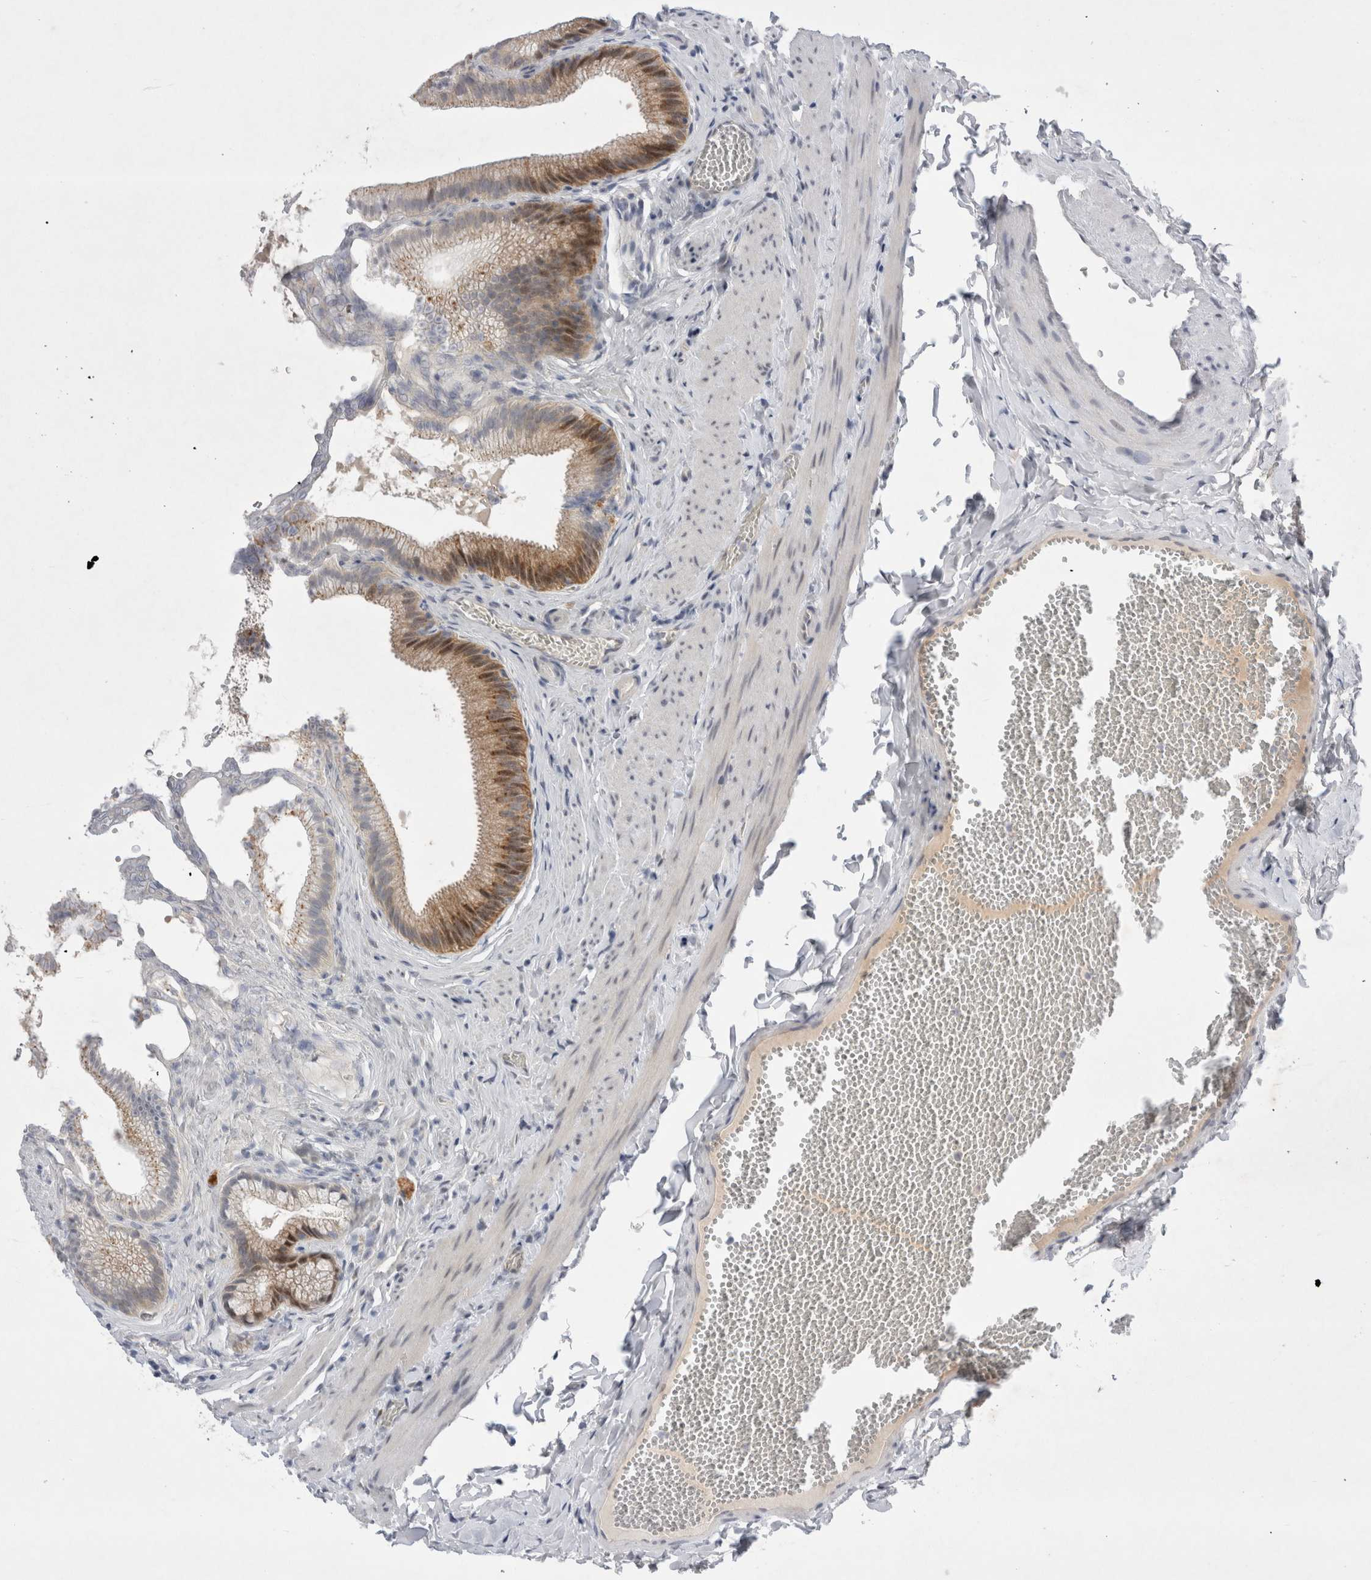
{"staining": {"intensity": "moderate", "quantity": ">75%", "location": "cytoplasmic/membranous,nuclear"}, "tissue": "gallbladder", "cell_type": "Glandular cells", "image_type": "normal", "snomed": [{"axis": "morphology", "description": "Normal tissue, NOS"}, {"axis": "topography", "description": "Gallbladder"}], "caption": "Immunohistochemical staining of unremarkable human gallbladder exhibits moderate cytoplasmic/membranous,nuclear protein staining in approximately >75% of glandular cells. (Stains: DAB in brown, nuclei in blue, Microscopy: brightfield microscopy at high magnification).", "gene": "WIPF2", "patient": {"sex": "male", "age": 38}}